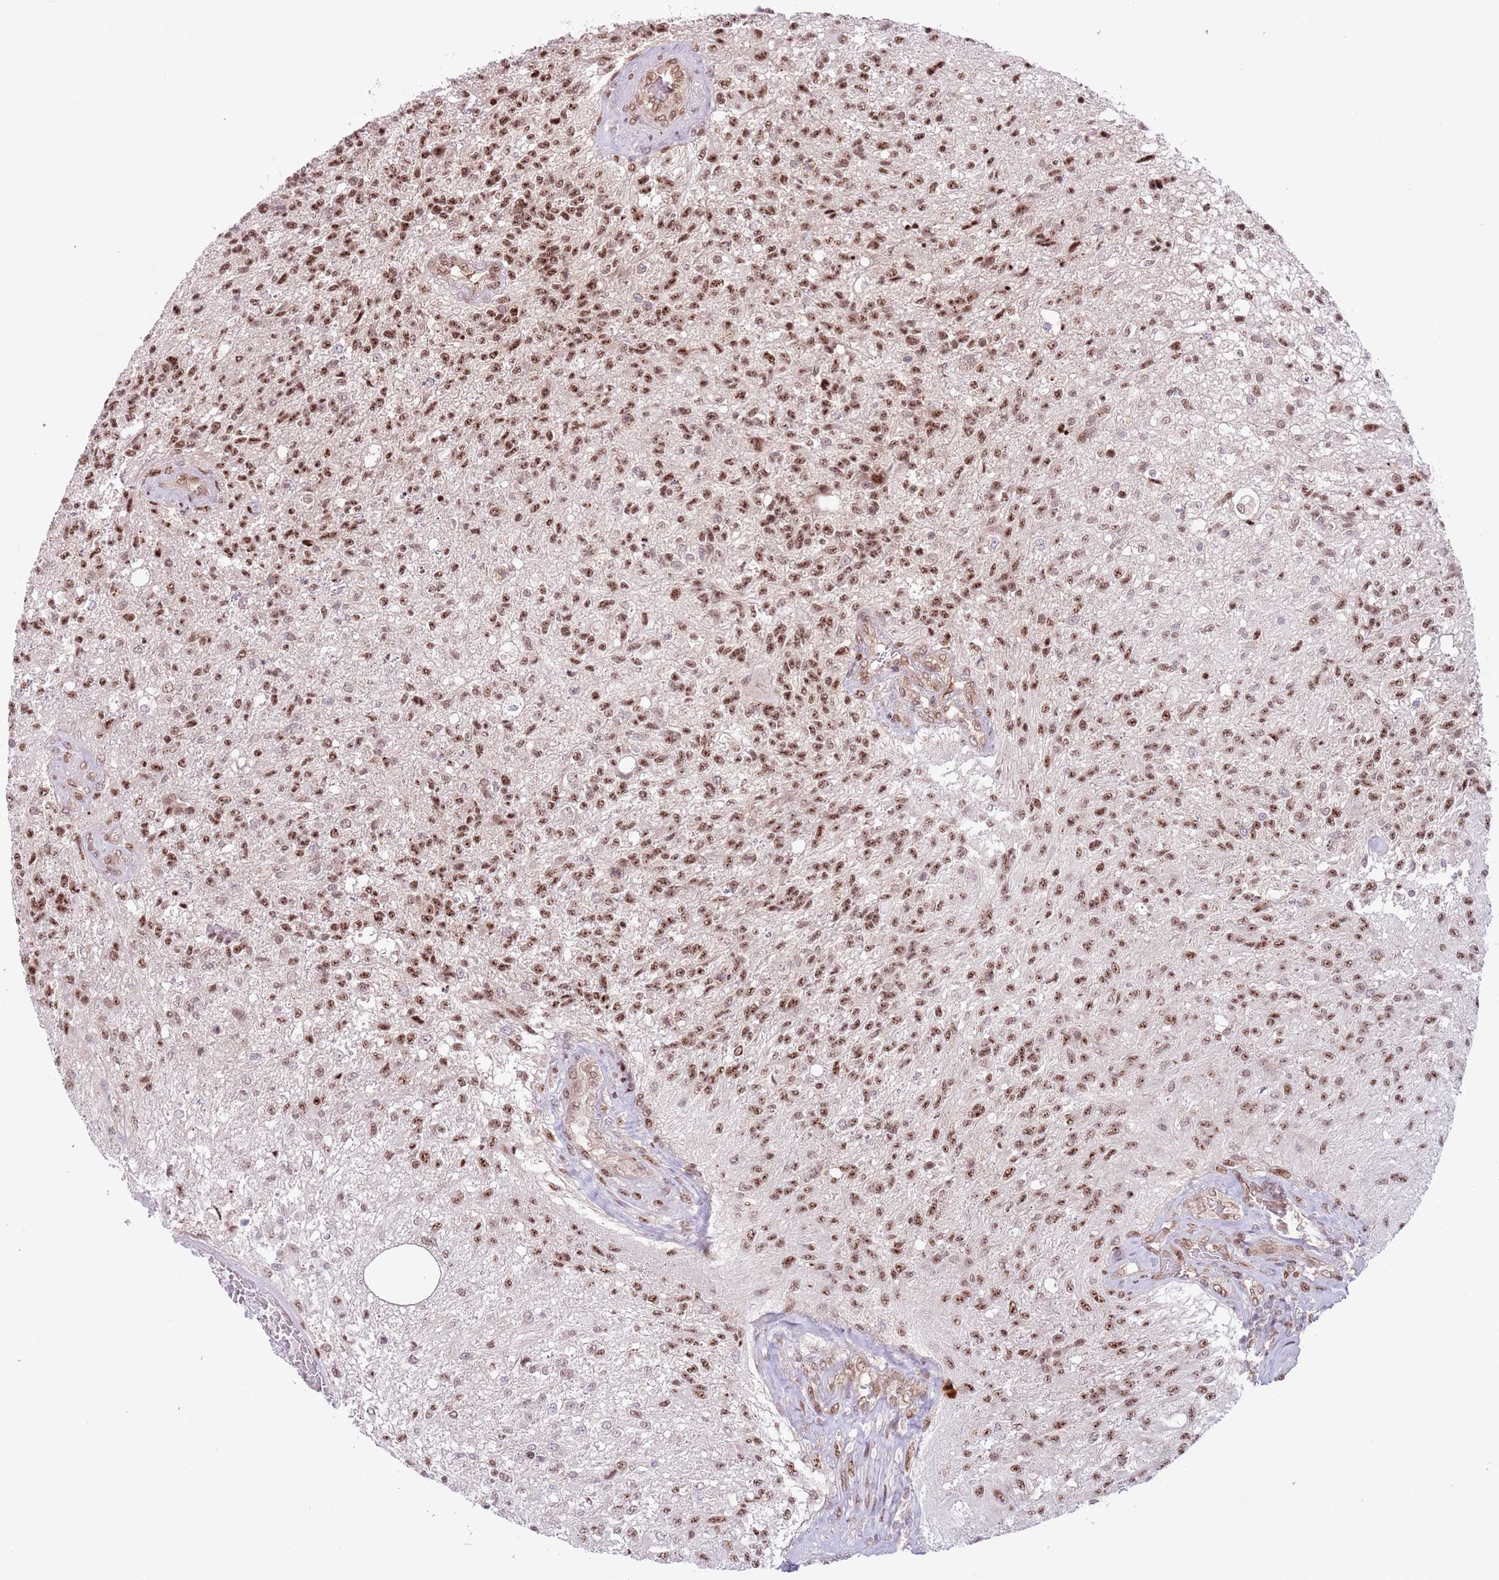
{"staining": {"intensity": "moderate", "quantity": ">75%", "location": "nuclear"}, "tissue": "glioma", "cell_type": "Tumor cells", "image_type": "cancer", "snomed": [{"axis": "morphology", "description": "Glioma, malignant, High grade"}, {"axis": "topography", "description": "Brain"}], "caption": "The histopathology image exhibits immunohistochemical staining of malignant glioma (high-grade). There is moderate nuclear staining is seen in about >75% of tumor cells.", "gene": "SIPA1L3", "patient": {"sex": "male", "age": 56}}